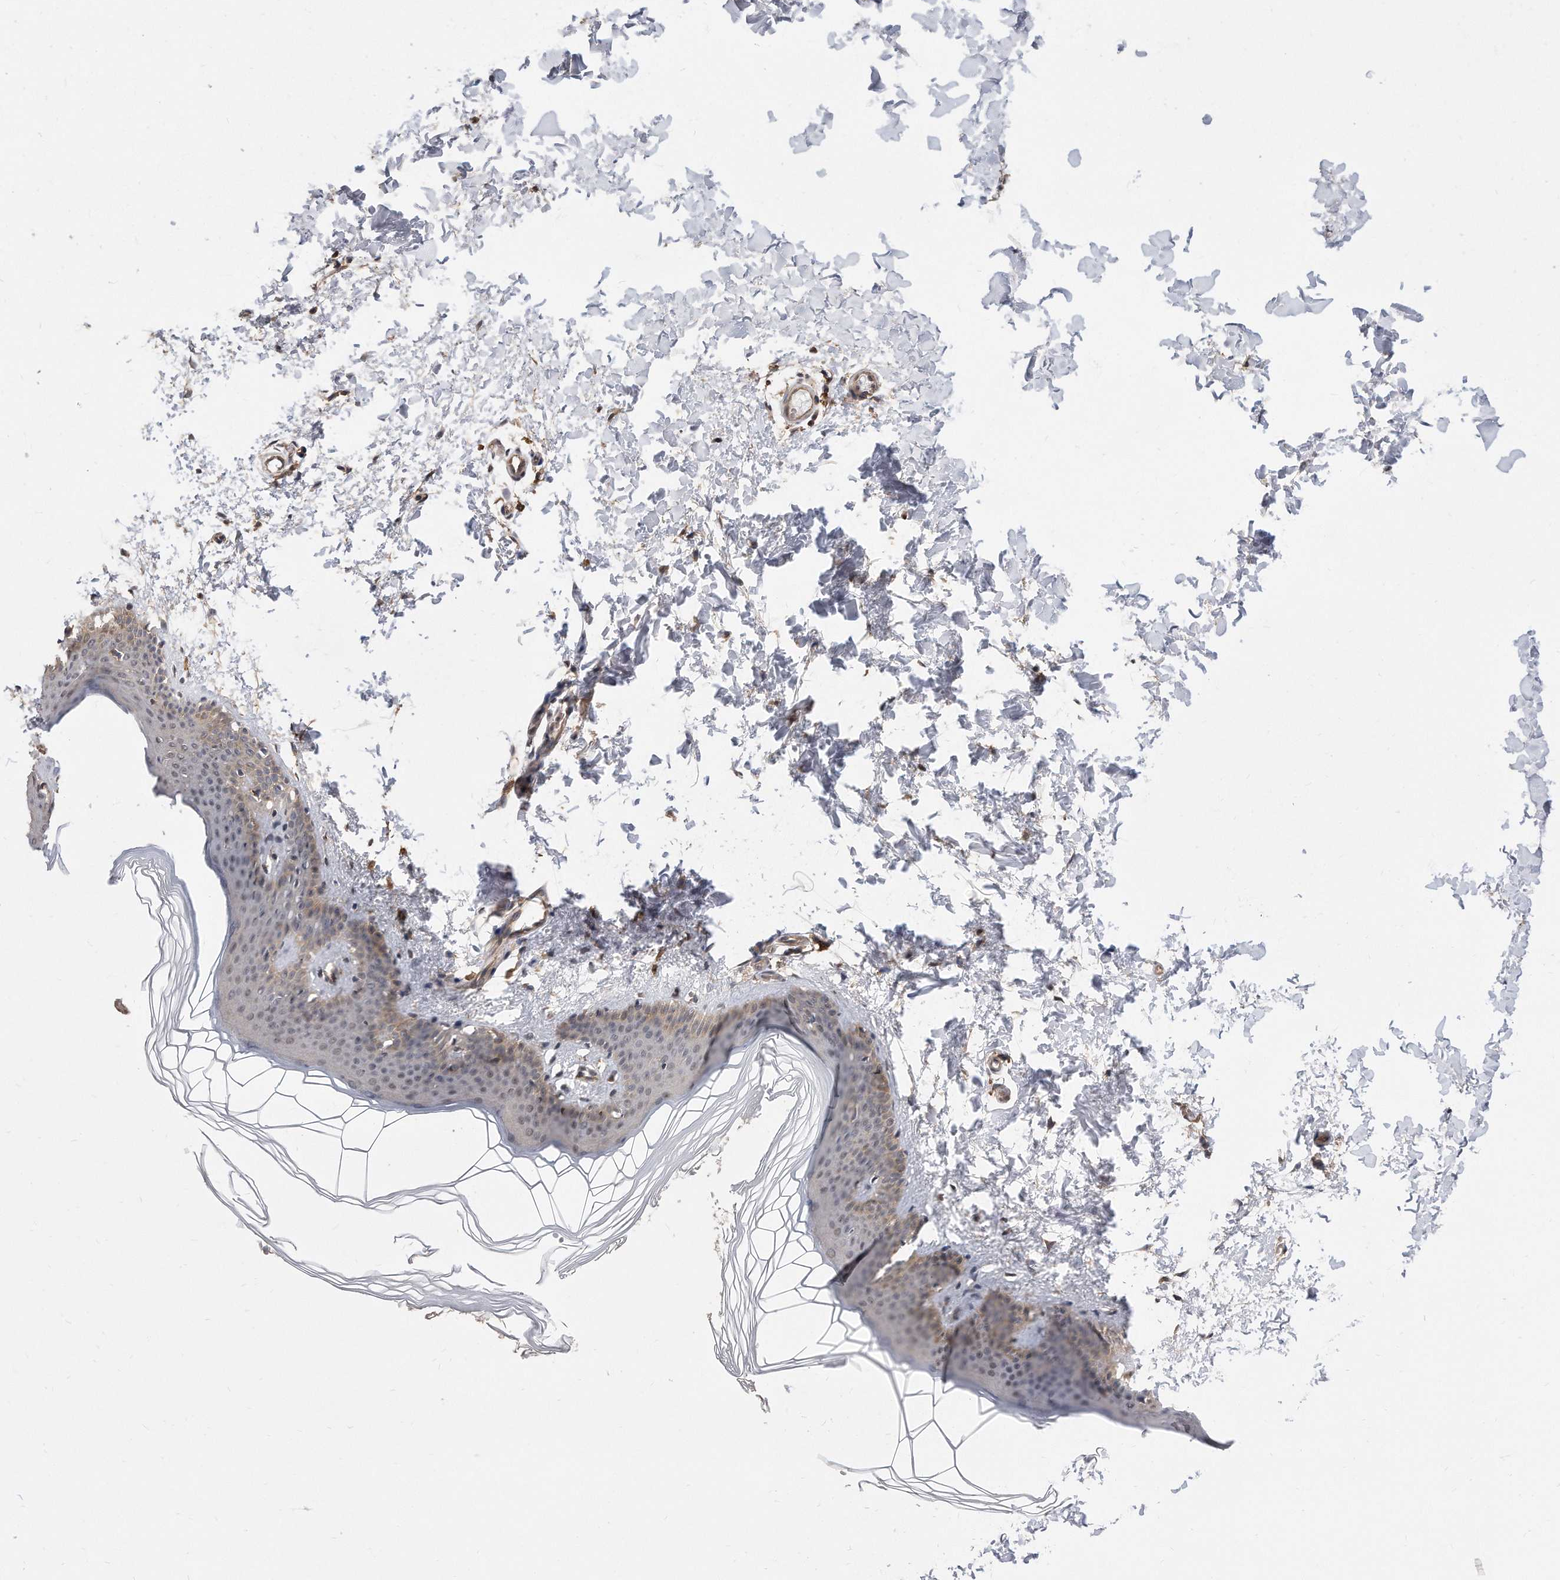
{"staining": {"intensity": "negative", "quantity": "none", "location": "none"}, "tissue": "skin", "cell_type": "Fibroblasts", "image_type": "normal", "snomed": [{"axis": "morphology", "description": "Normal tissue, NOS"}, {"axis": "topography", "description": "Skin"}], "caption": "Immunohistochemistry histopathology image of normal skin stained for a protein (brown), which shows no staining in fibroblasts.", "gene": "TCP1", "patient": {"sex": "female", "age": 27}}